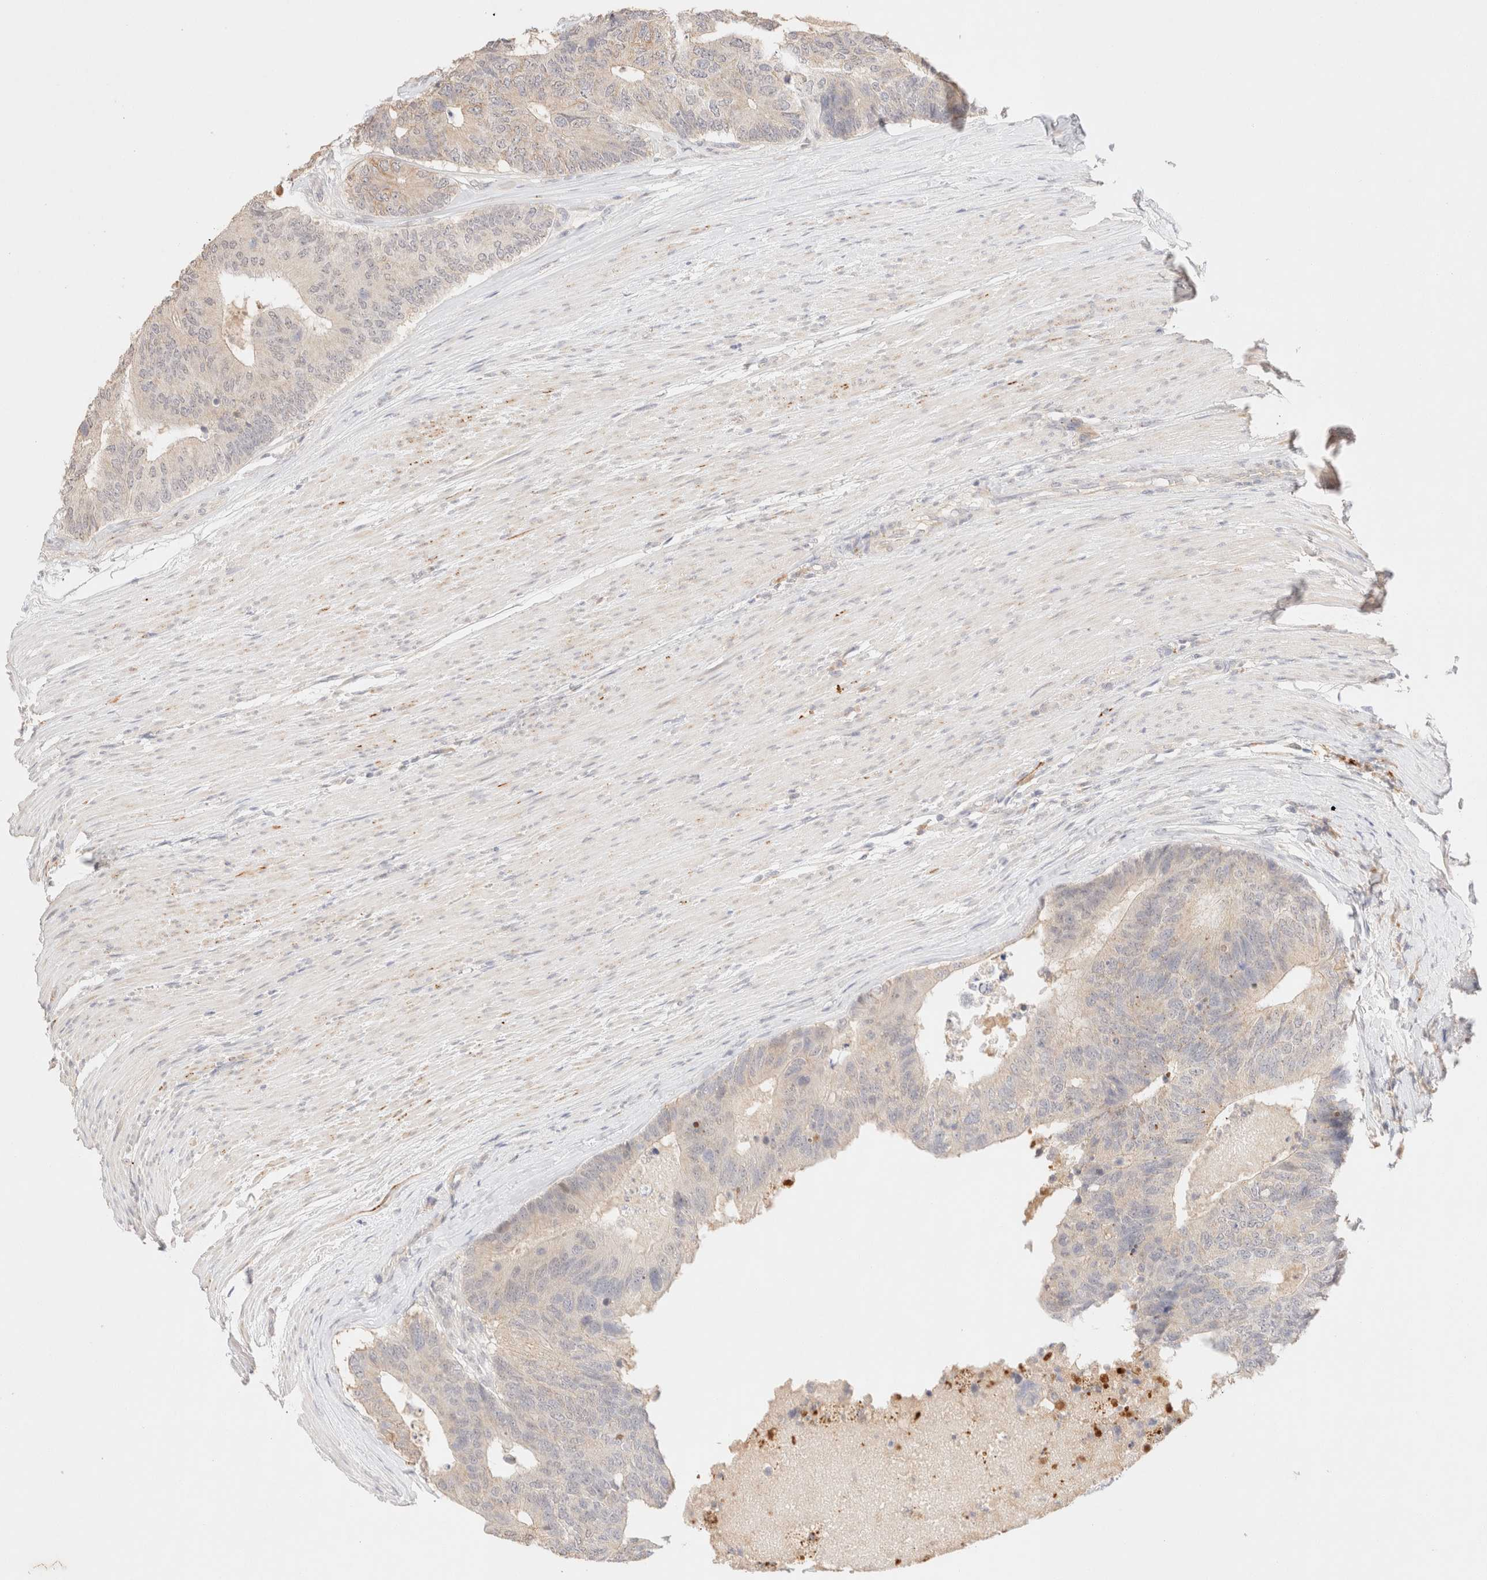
{"staining": {"intensity": "weak", "quantity": "<25%", "location": "cytoplasmic/membranous"}, "tissue": "colorectal cancer", "cell_type": "Tumor cells", "image_type": "cancer", "snomed": [{"axis": "morphology", "description": "Adenocarcinoma, NOS"}, {"axis": "topography", "description": "Colon"}], "caption": "DAB (3,3'-diaminobenzidine) immunohistochemical staining of human colorectal cancer (adenocarcinoma) displays no significant staining in tumor cells. (DAB immunohistochemistry visualized using brightfield microscopy, high magnification).", "gene": "SNTB1", "patient": {"sex": "female", "age": 67}}